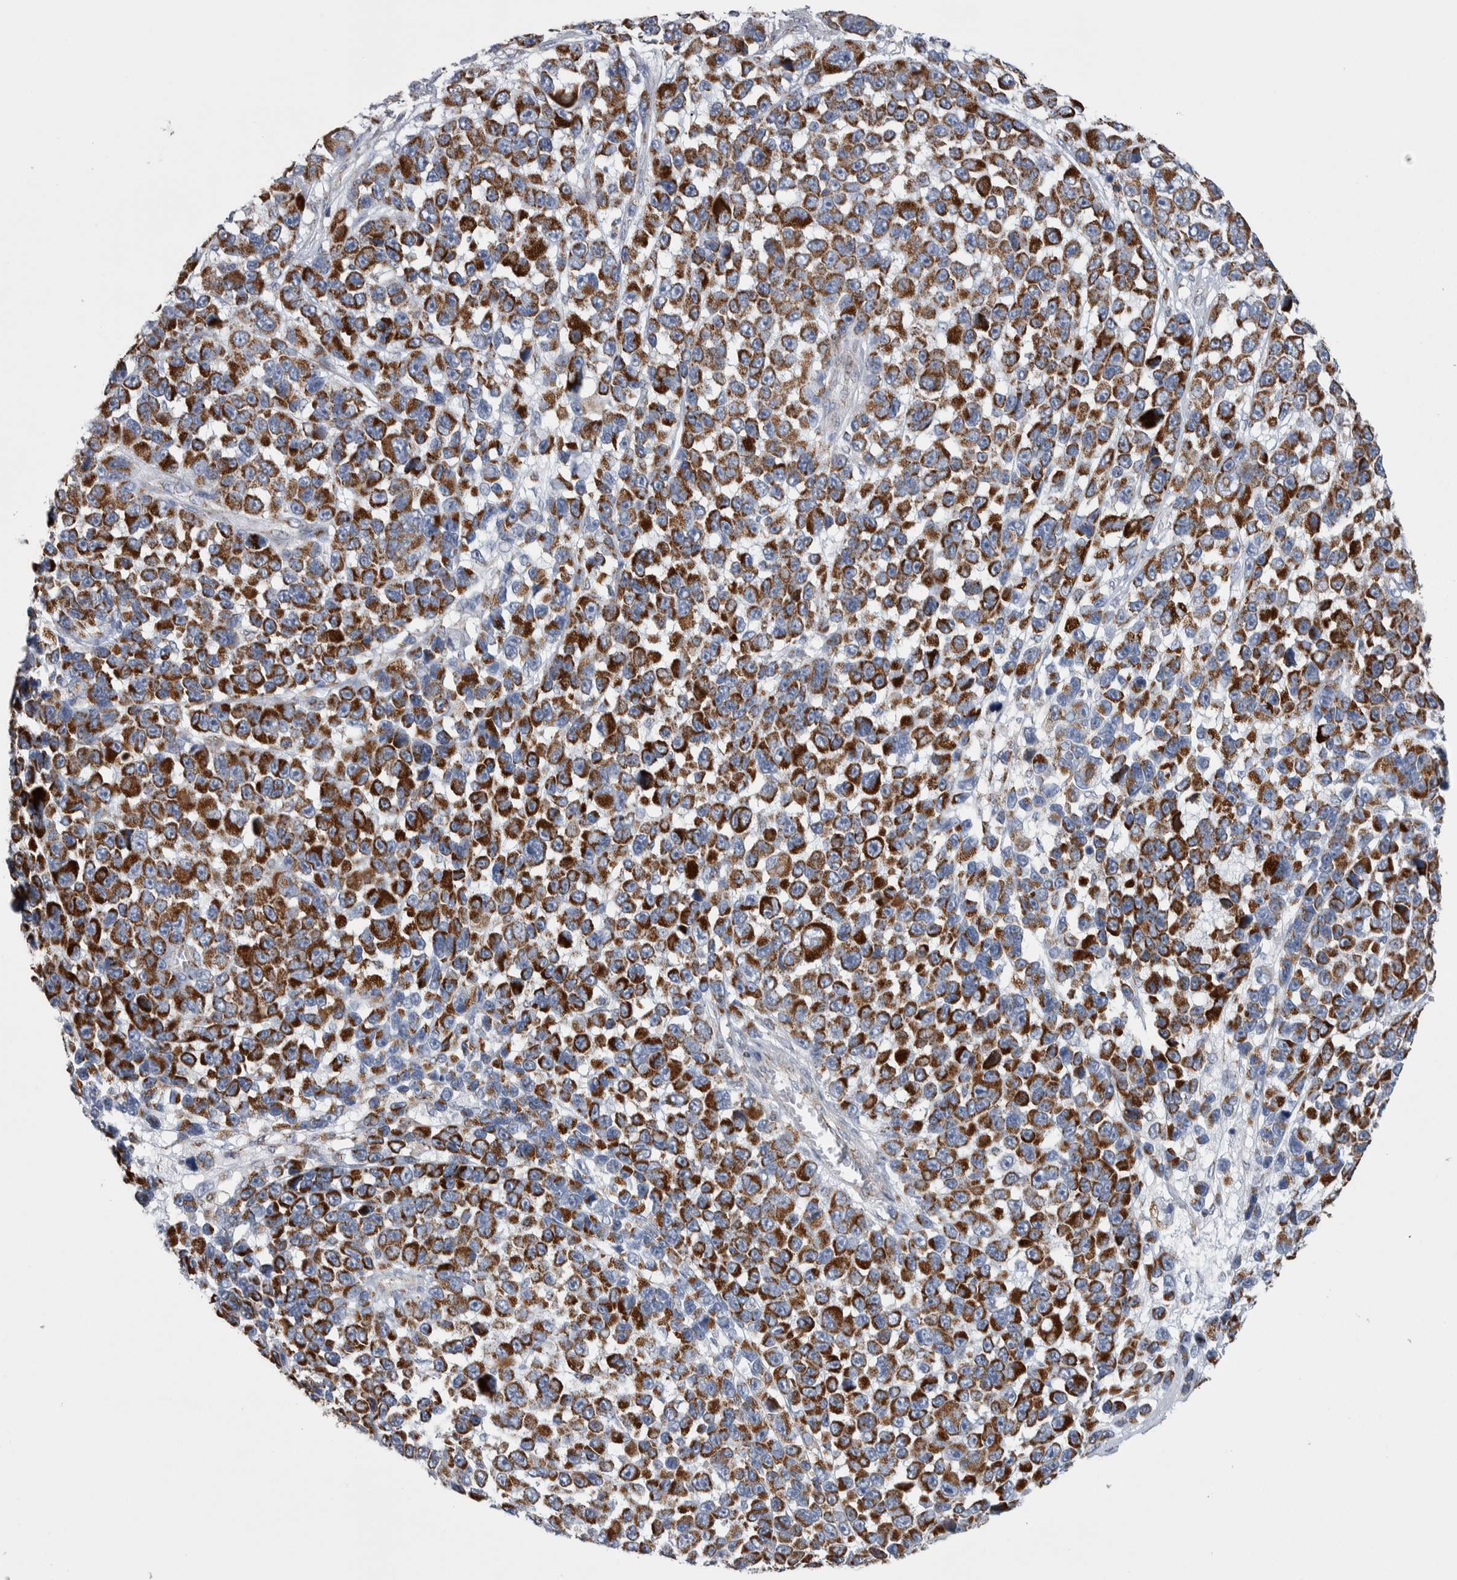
{"staining": {"intensity": "strong", "quantity": ">75%", "location": "cytoplasmic/membranous"}, "tissue": "melanoma", "cell_type": "Tumor cells", "image_type": "cancer", "snomed": [{"axis": "morphology", "description": "Malignant melanoma, NOS"}, {"axis": "topography", "description": "Skin"}], "caption": "Protein staining demonstrates strong cytoplasmic/membranous staining in about >75% of tumor cells in melanoma.", "gene": "ETFA", "patient": {"sex": "male", "age": 53}}